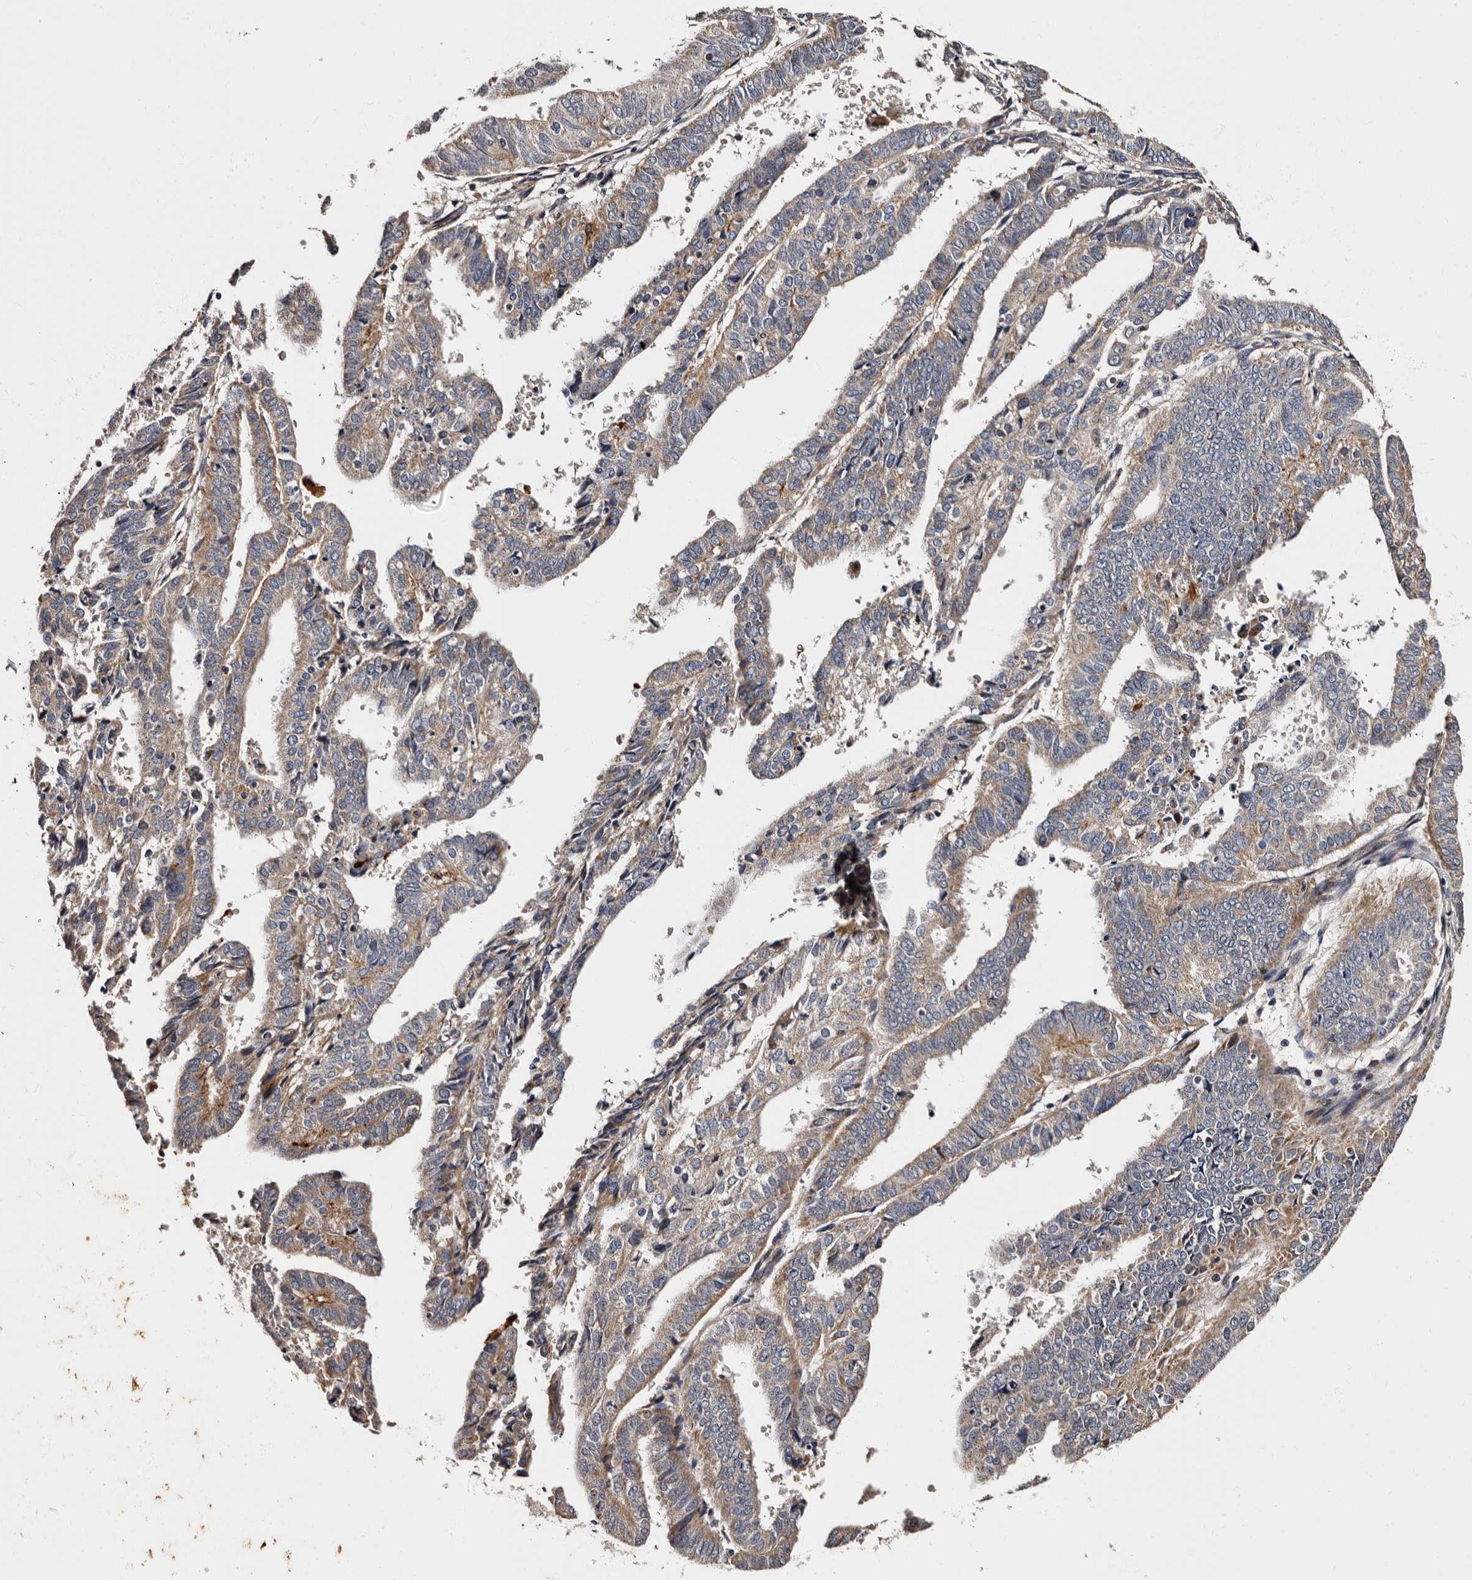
{"staining": {"intensity": "weak", "quantity": ">75%", "location": "cytoplasmic/membranous"}, "tissue": "endometrial cancer", "cell_type": "Tumor cells", "image_type": "cancer", "snomed": [{"axis": "morphology", "description": "Adenocarcinoma, NOS"}, {"axis": "topography", "description": "Uterus"}], "caption": "Immunohistochemistry (DAB) staining of human endometrial cancer displays weak cytoplasmic/membranous protein expression in approximately >75% of tumor cells. The staining was performed using DAB (3,3'-diaminobenzidine) to visualize the protein expression in brown, while the nuclei were stained in blue with hematoxylin (Magnification: 20x).", "gene": "ADCK5", "patient": {"sex": "female", "age": 77}}